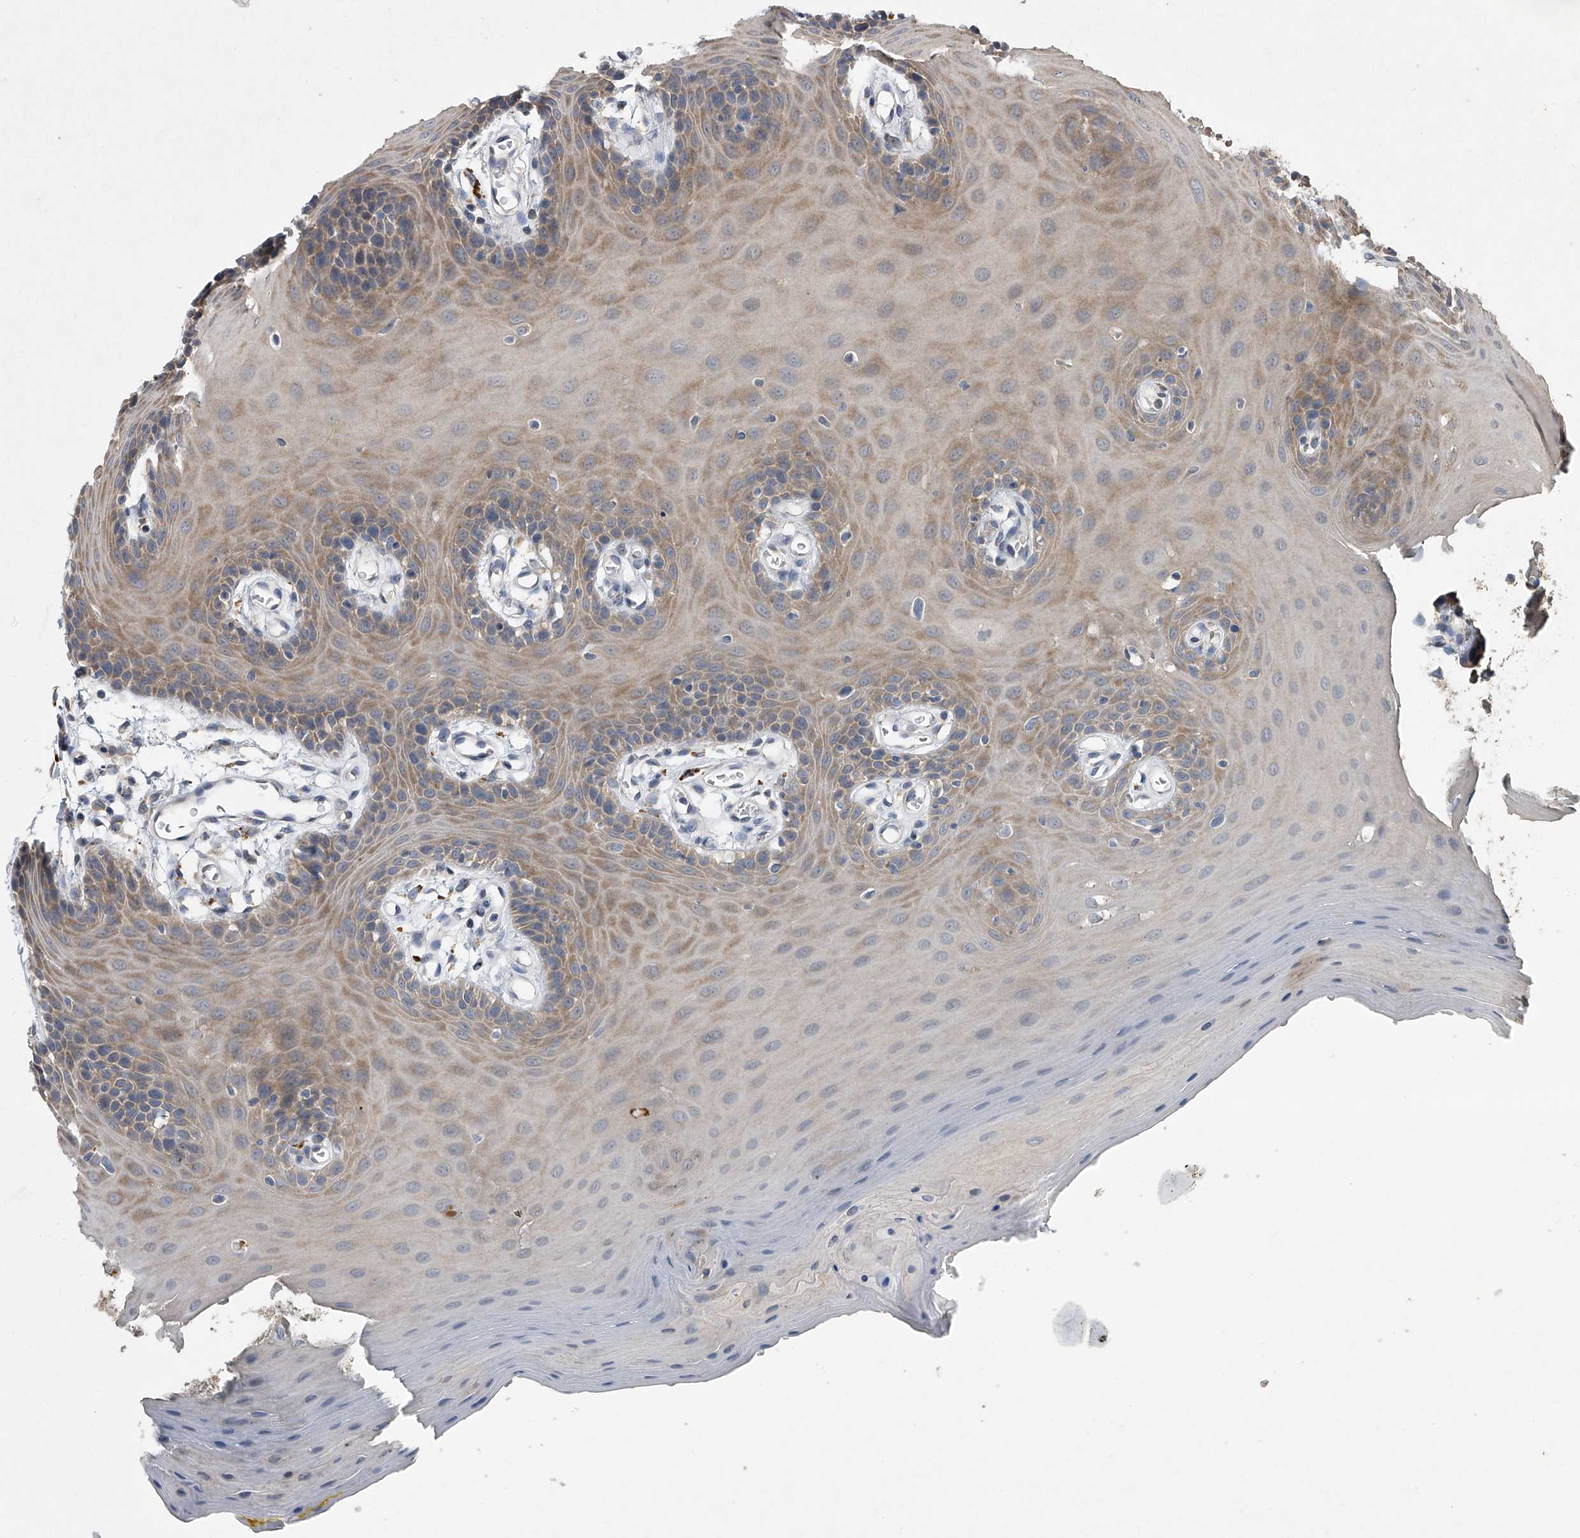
{"staining": {"intensity": "moderate", "quantity": "25%-75%", "location": "cytoplasmic/membranous"}, "tissue": "oral mucosa", "cell_type": "Squamous epithelial cells", "image_type": "normal", "snomed": [{"axis": "morphology", "description": "Normal tissue, NOS"}, {"axis": "morphology", "description": "Squamous cell carcinoma, NOS"}, {"axis": "topography", "description": "Skeletal muscle"}, {"axis": "topography", "description": "Oral tissue"}, {"axis": "topography", "description": "Salivary gland"}, {"axis": "topography", "description": "Head-Neck"}], "caption": "Immunohistochemical staining of unremarkable oral mucosa exhibits moderate cytoplasmic/membranous protein positivity in about 25%-75% of squamous epithelial cells. (brown staining indicates protein expression, while blue staining denotes nuclei).", "gene": "DOCK9", "patient": {"sex": "male", "age": 54}}